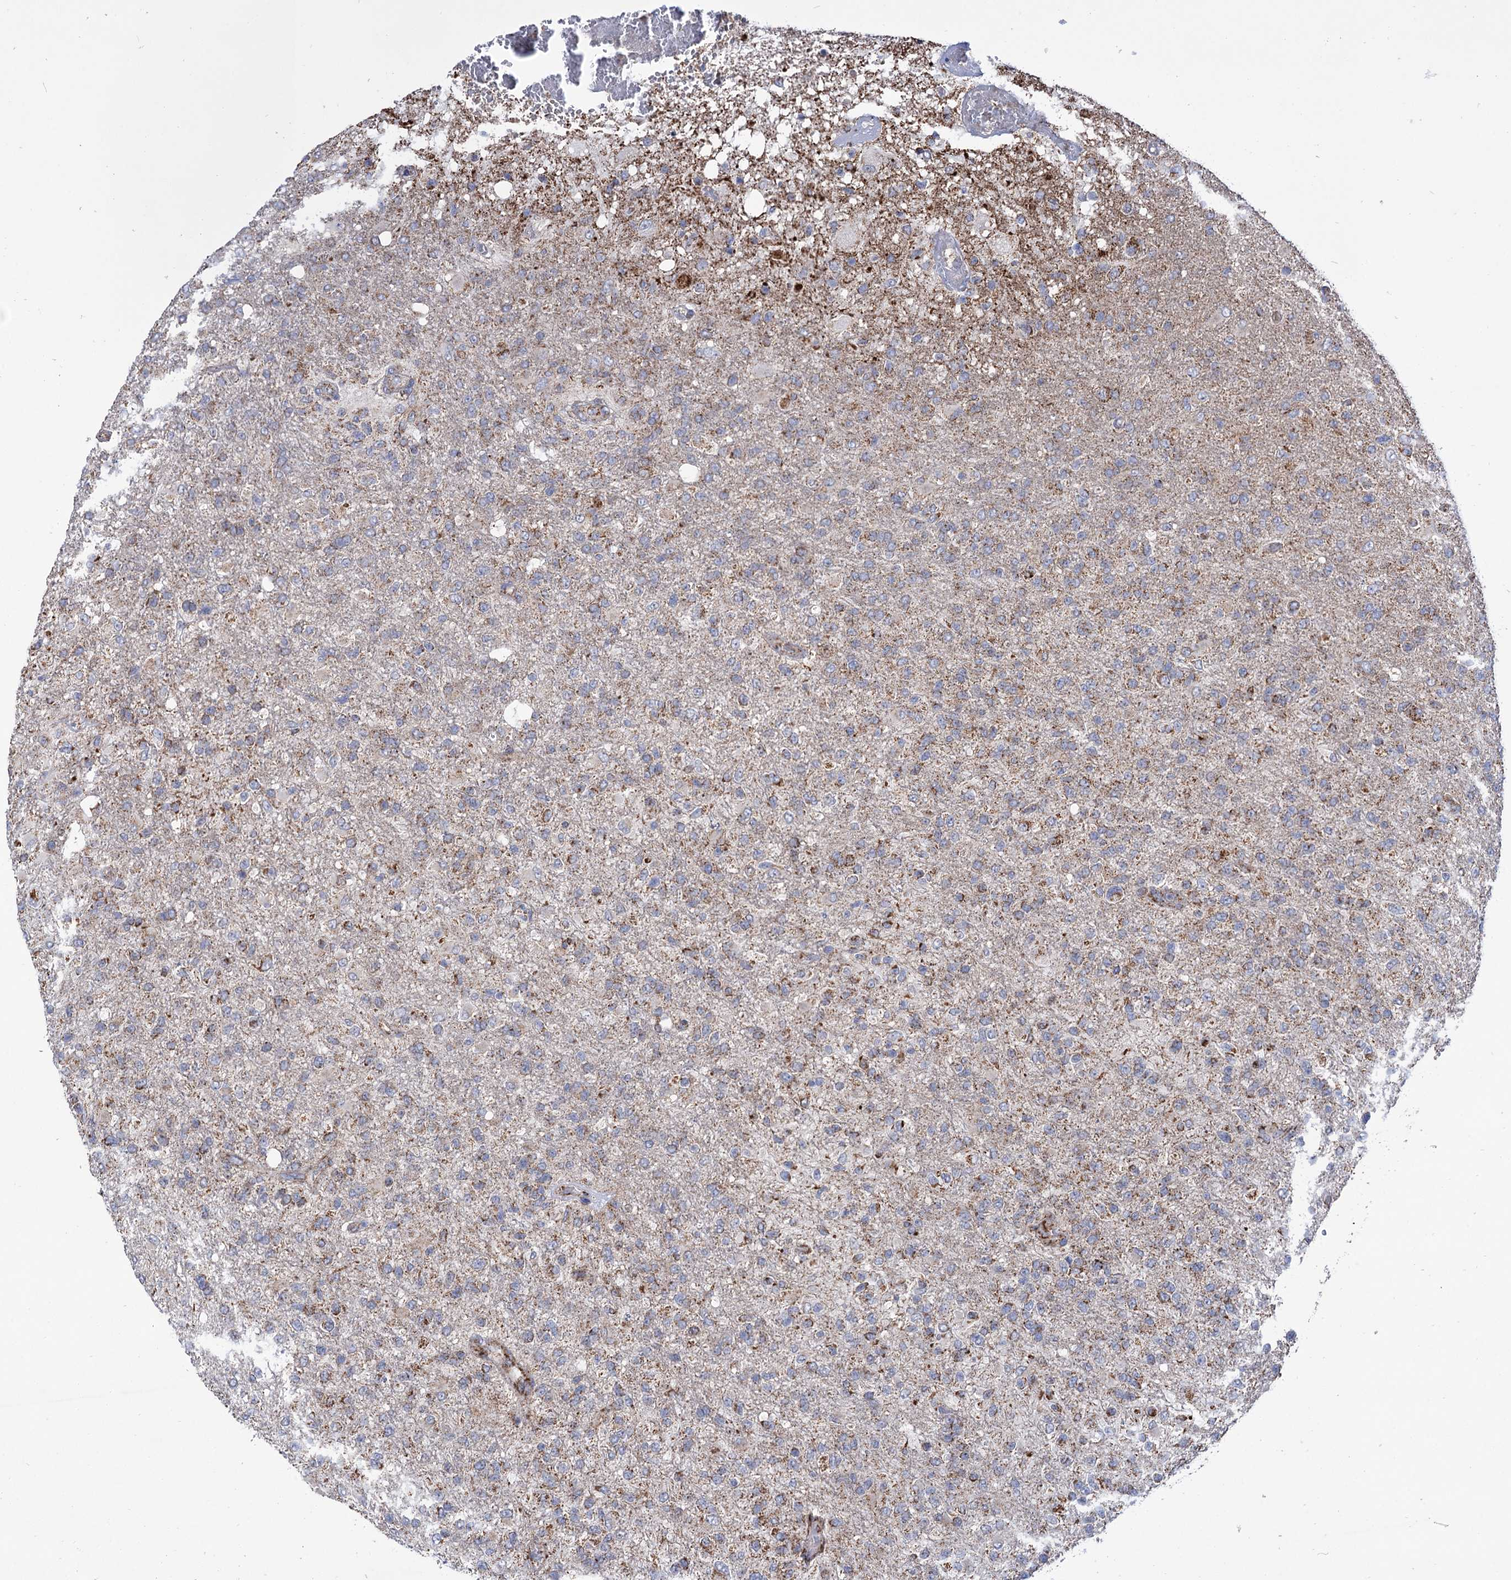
{"staining": {"intensity": "moderate", "quantity": "<25%", "location": "cytoplasmic/membranous"}, "tissue": "glioma", "cell_type": "Tumor cells", "image_type": "cancer", "snomed": [{"axis": "morphology", "description": "Glioma, malignant, High grade"}, {"axis": "topography", "description": "Brain"}], "caption": "An immunohistochemistry (IHC) photomicrograph of neoplastic tissue is shown. Protein staining in brown highlights moderate cytoplasmic/membranous positivity in malignant glioma (high-grade) within tumor cells. (Brightfield microscopy of DAB IHC at high magnification).", "gene": "ABHD10", "patient": {"sex": "female", "age": 74}}